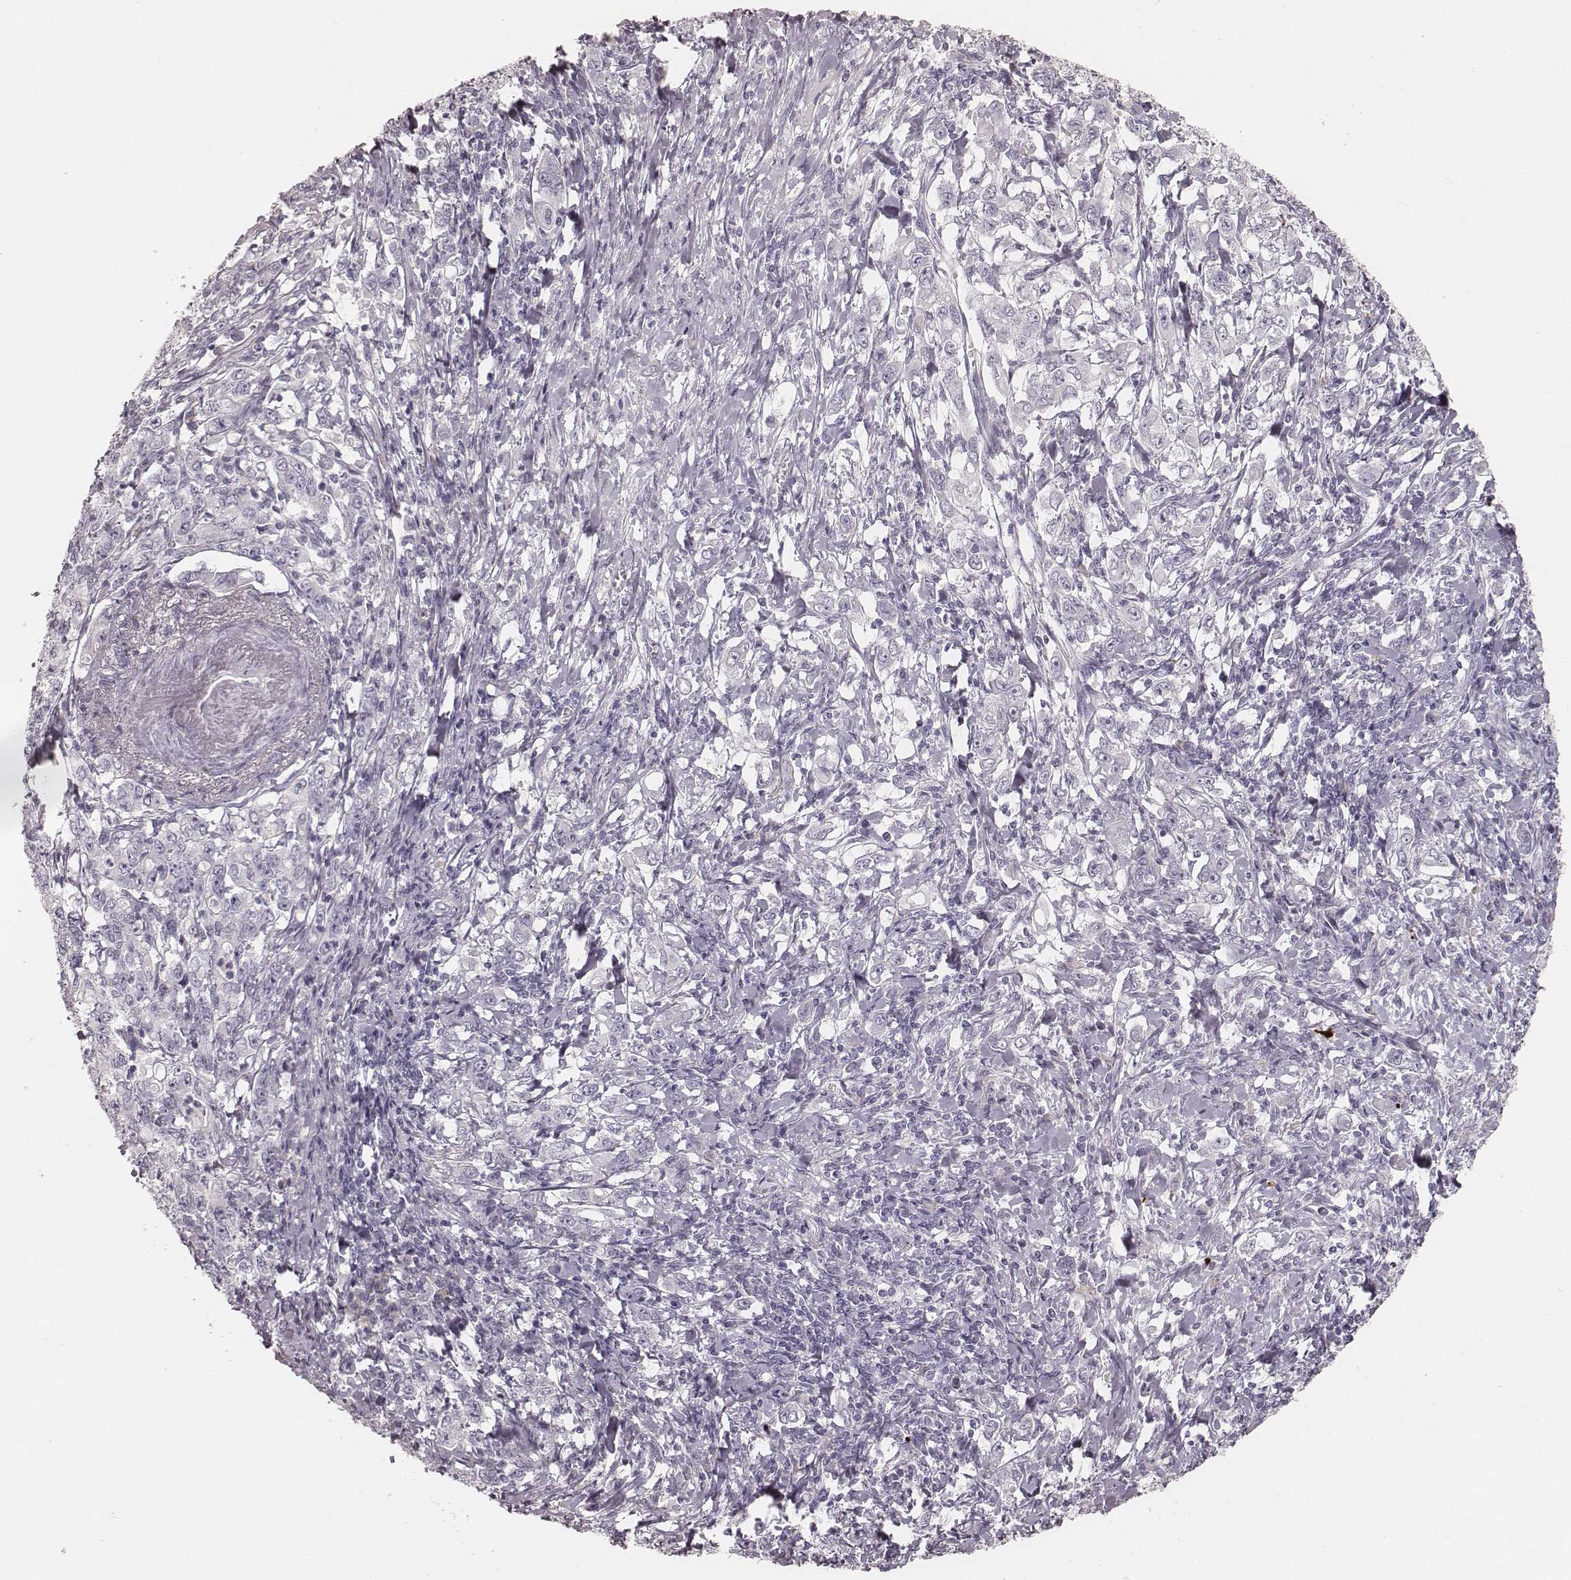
{"staining": {"intensity": "negative", "quantity": "none", "location": "none"}, "tissue": "stomach cancer", "cell_type": "Tumor cells", "image_type": "cancer", "snomed": [{"axis": "morphology", "description": "Adenocarcinoma, NOS"}, {"axis": "topography", "description": "Stomach, lower"}], "caption": "The IHC photomicrograph has no significant expression in tumor cells of stomach cancer tissue.", "gene": "KRT82", "patient": {"sex": "female", "age": 72}}